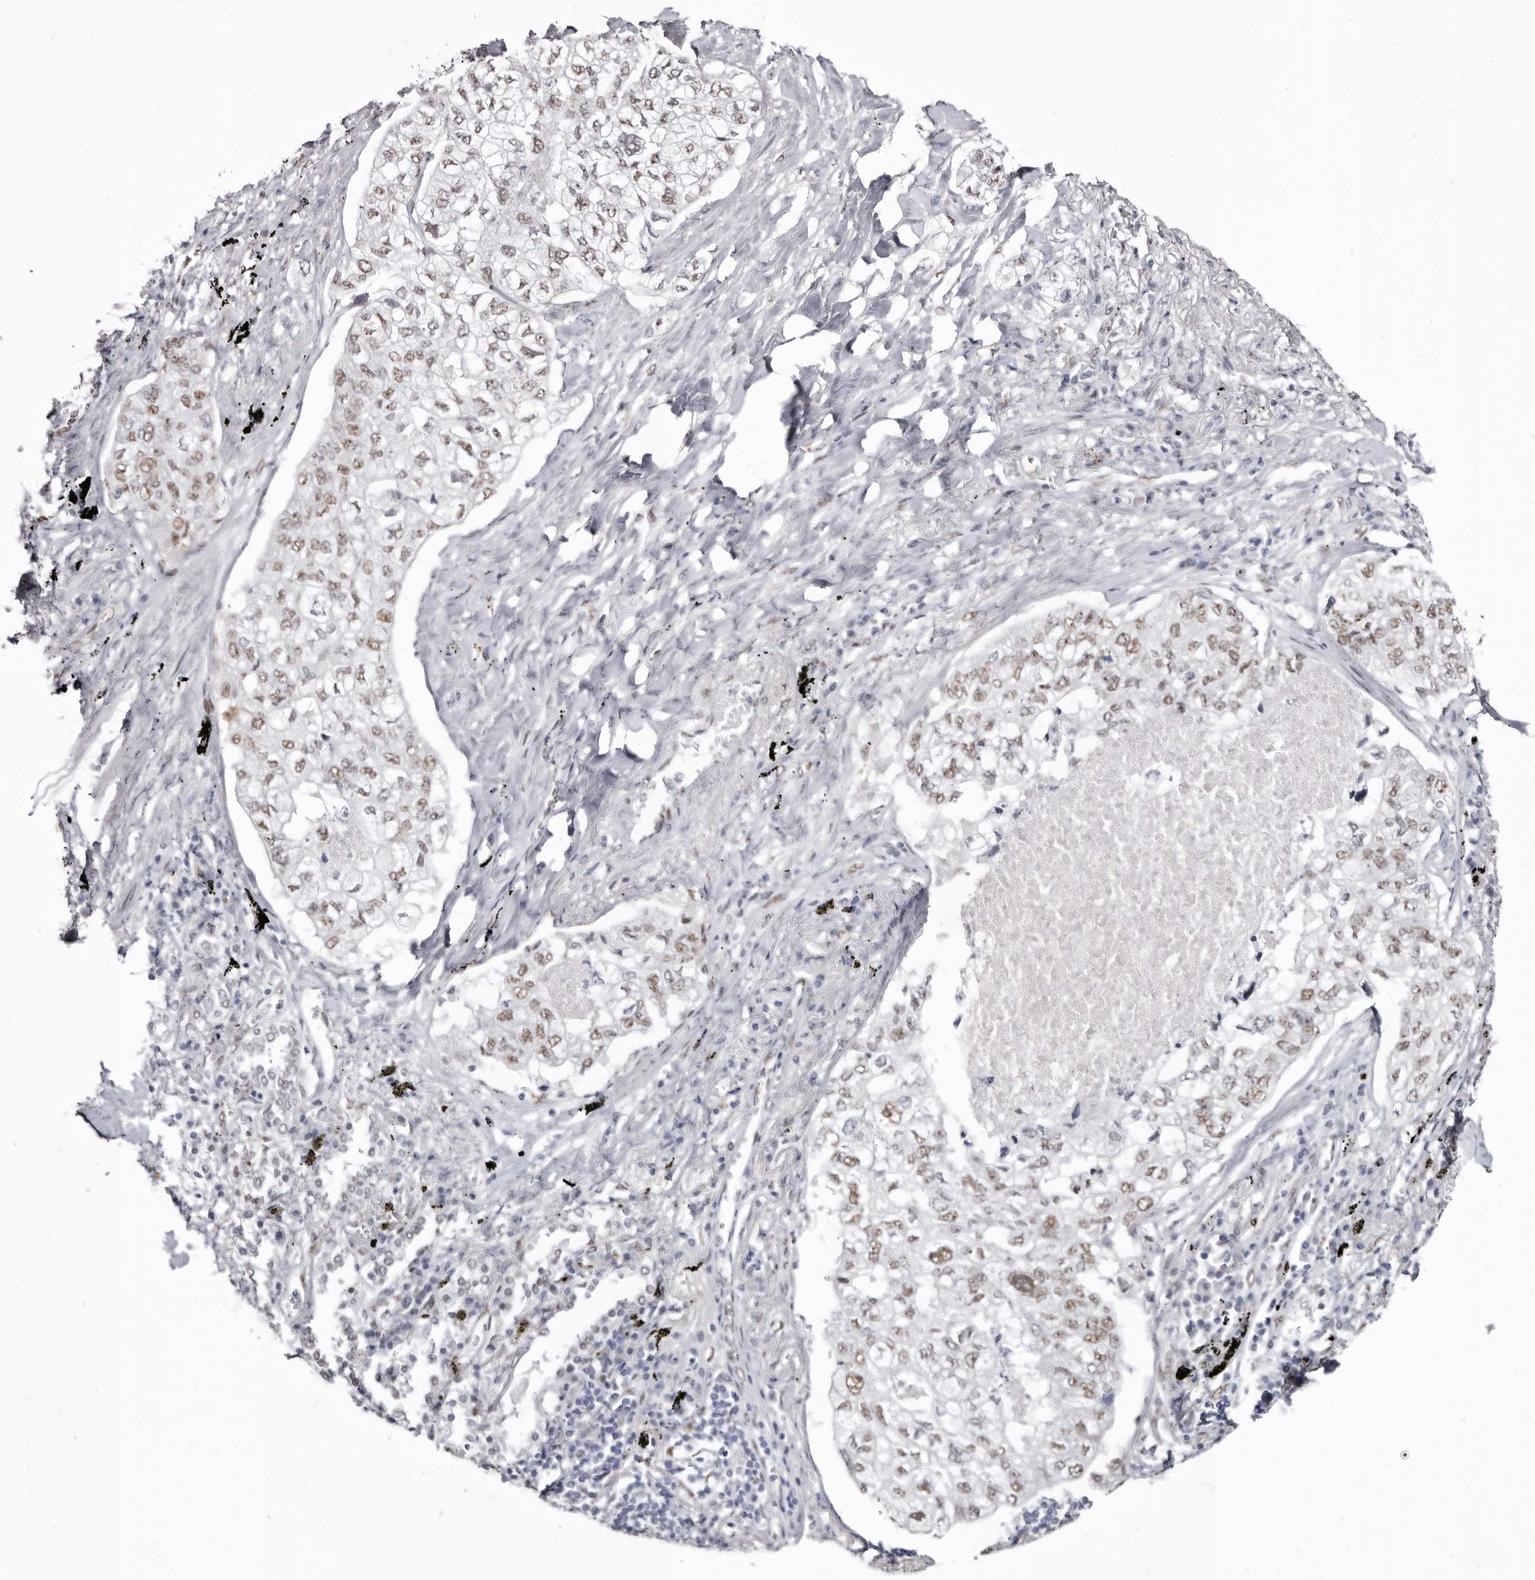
{"staining": {"intensity": "weak", "quantity": ">75%", "location": "nuclear"}, "tissue": "lung cancer", "cell_type": "Tumor cells", "image_type": "cancer", "snomed": [{"axis": "morphology", "description": "Adenocarcinoma, NOS"}, {"axis": "topography", "description": "Lung"}], "caption": "An image of human adenocarcinoma (lung) stained for a protein reveals weak nuclear brown staining in tumor cells.", "gene": "ZNF326", "patient": {"sex": "male", "age": 65}}